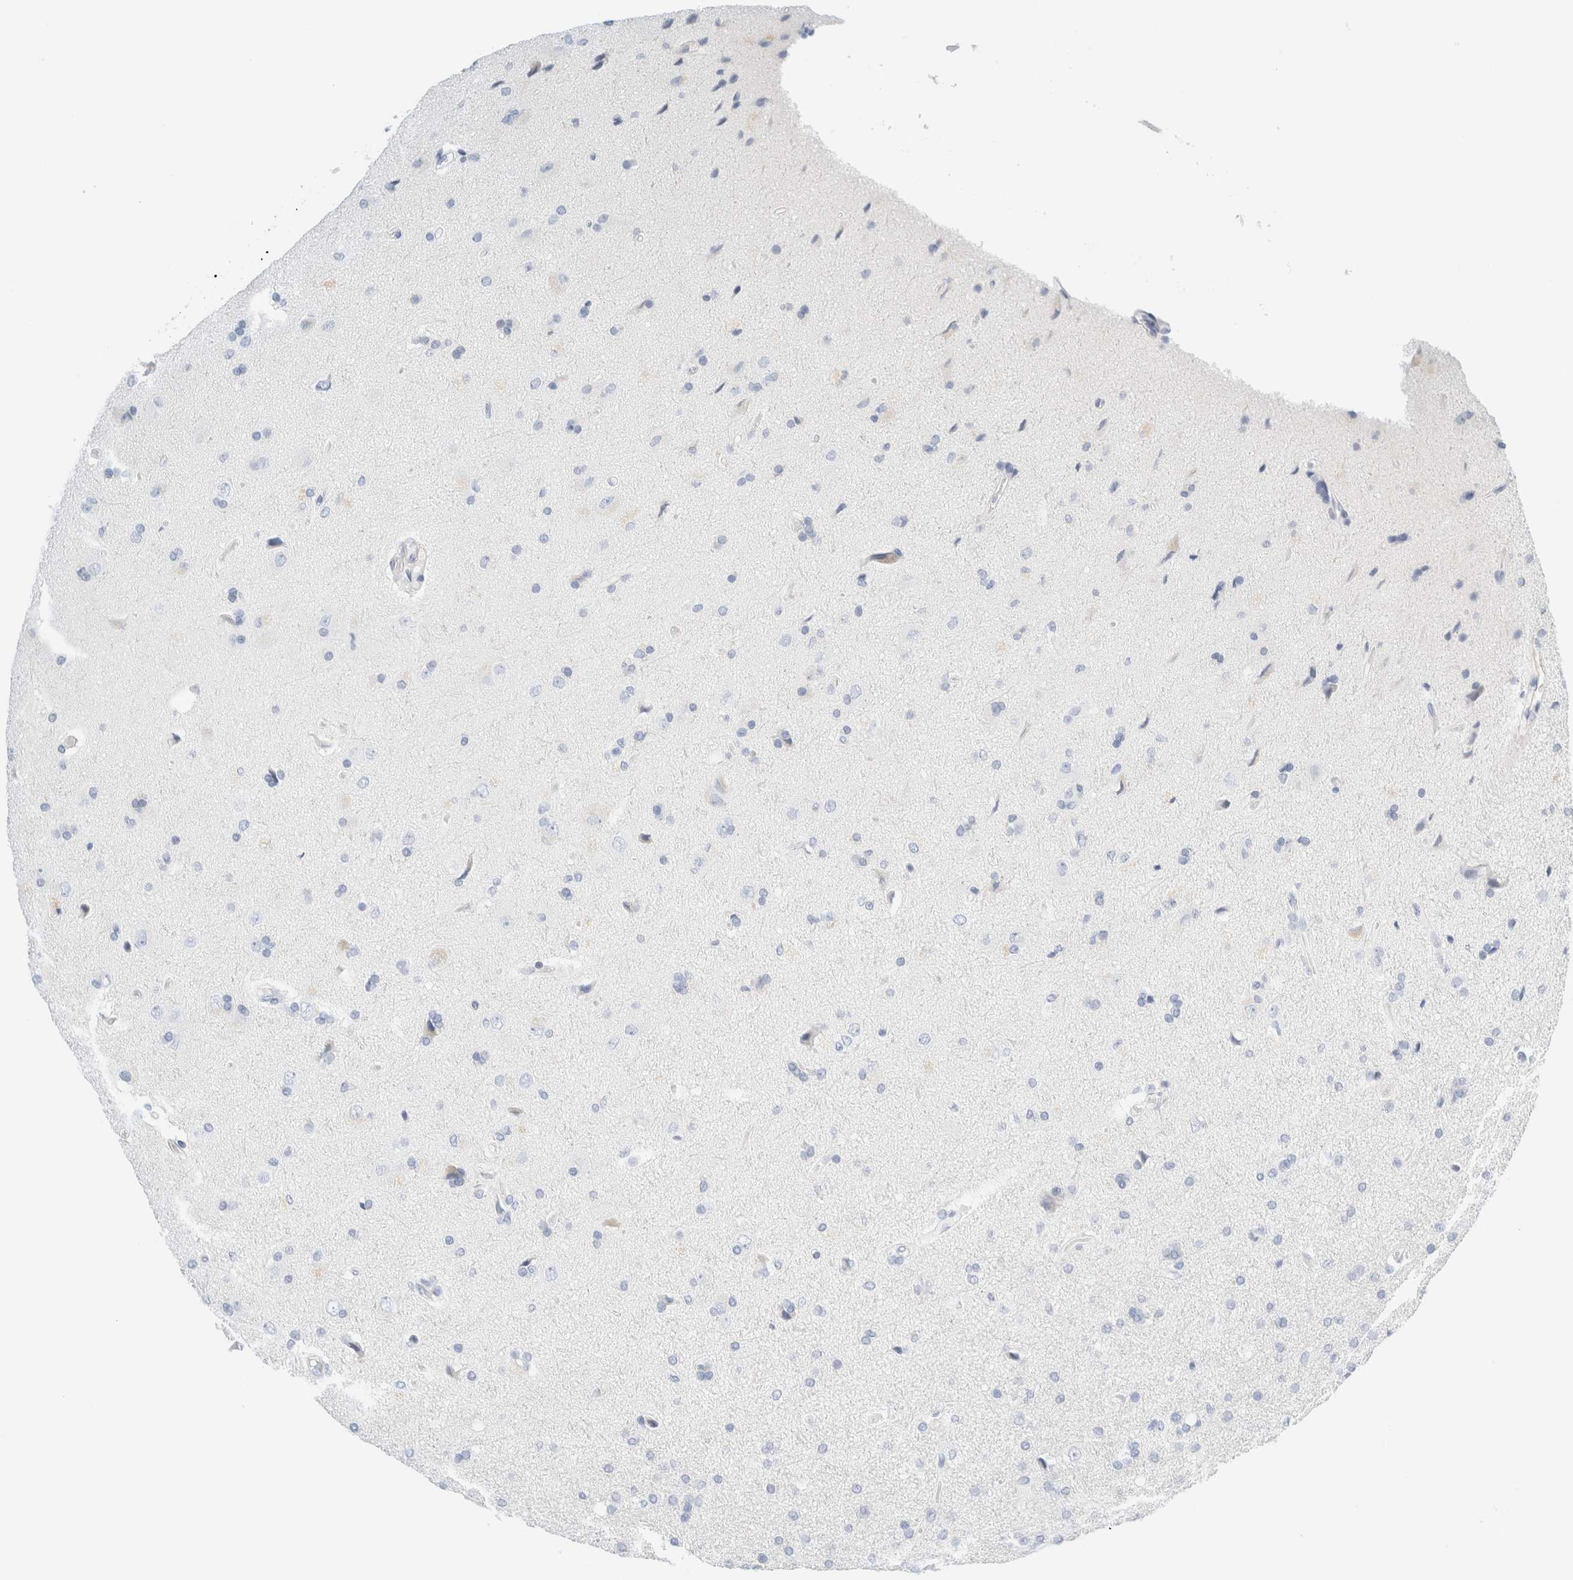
{"staining": {"intensity": "negative", "quantity": "none", "location": "none"}, "tissue": "glioma", "cell_type": "Tumor cells", "image_type": "cancer", "snomed": [{"axis": "morphology", "description": "Glioma, malignant, High grade"}, {"axis": "topography", "description": "Brain"}], "caption": "Immunohistochemical staining of human glioma displays no significant expression in tumor cells. The staining is performed using DAB (3,3'-diaminobenzidine) brown chromogen with nuclei counter-stained in using hematoxylin.", "gene": "DPYS", "patient": {"sex": "male", "age": 72}}